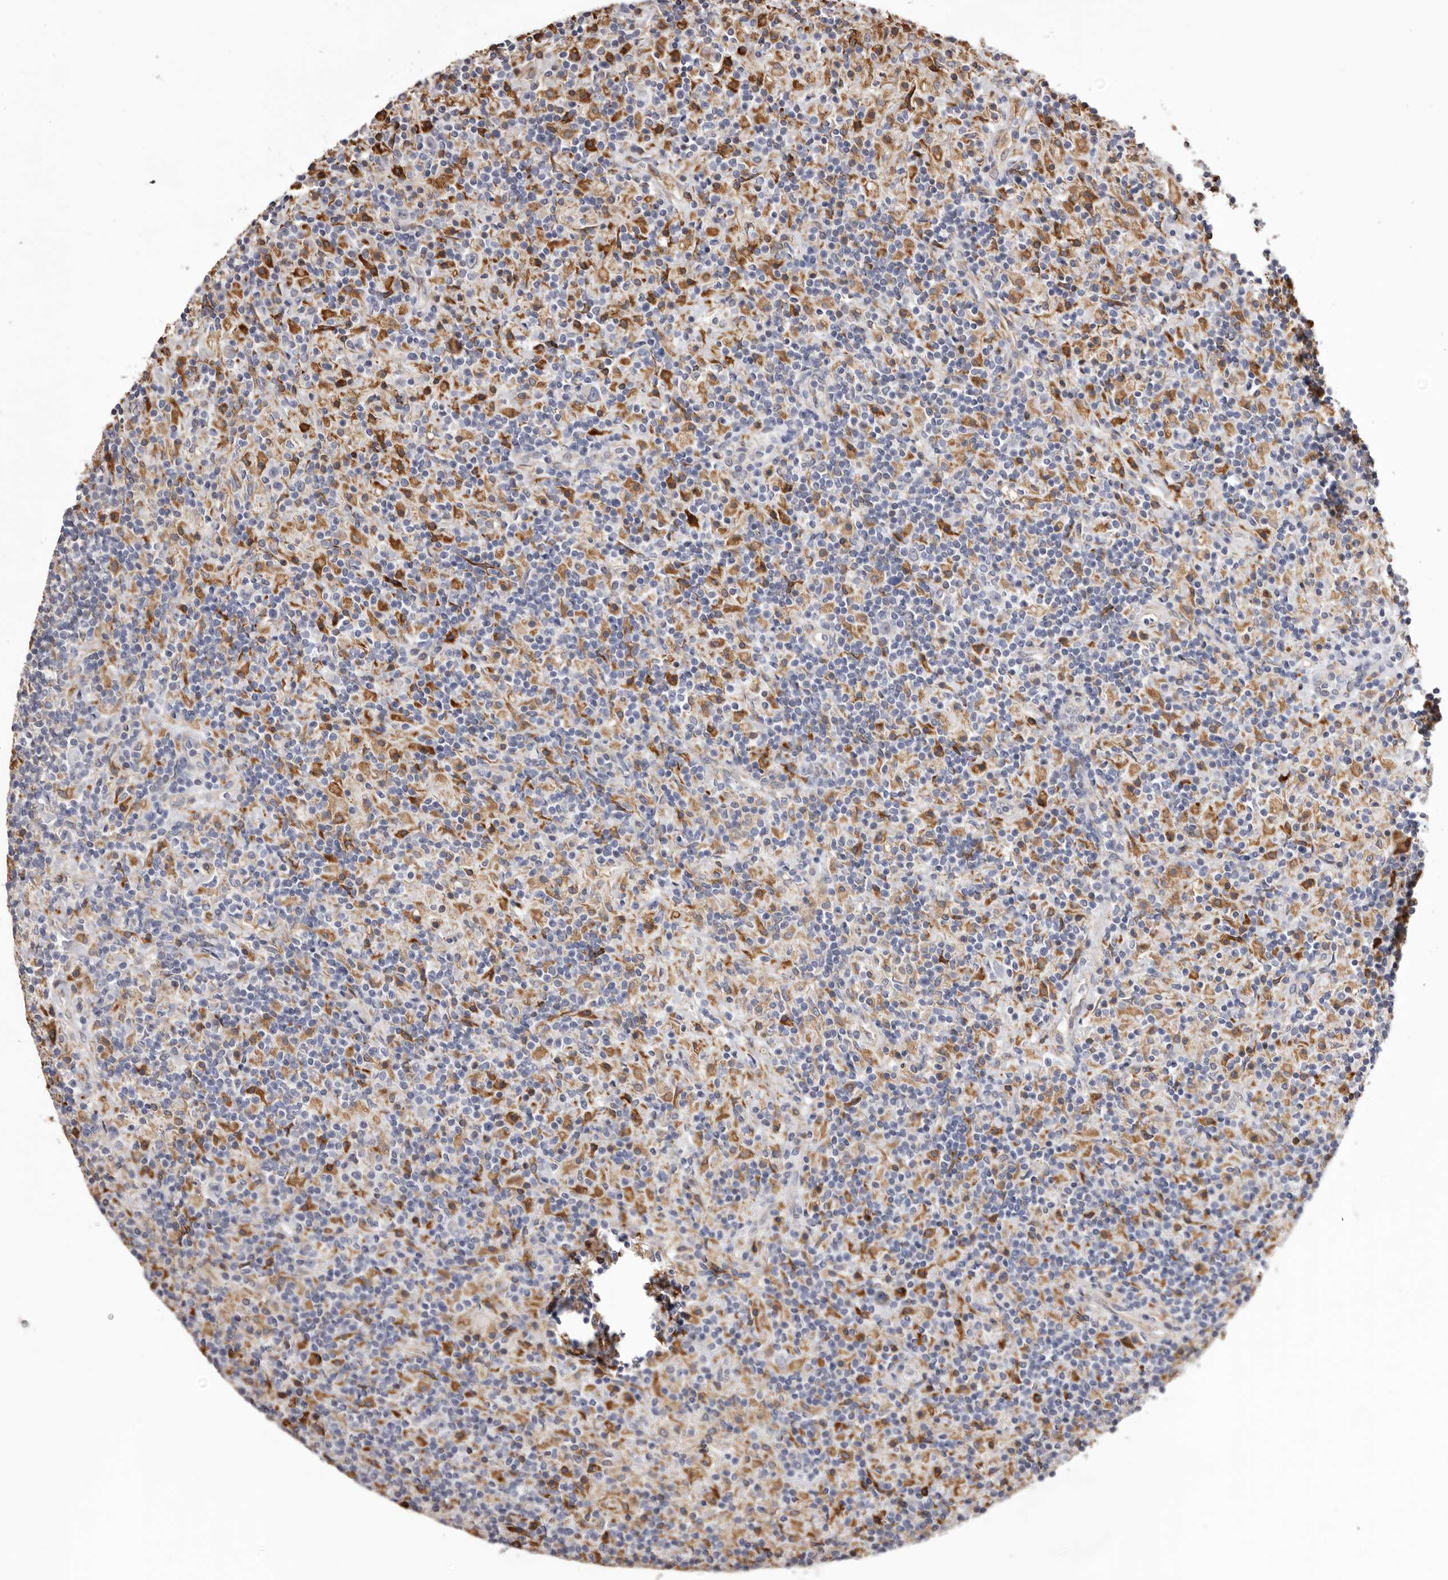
{"staining": {"intensity": "negative", "quantity": "none", "location": "none"}, "tissue": "lymphoma", "cell_type": "Tumor cells", "image_type": "cancer", "snomed": [{"axis": "morphology", "description": "Hodgkin's disease, NOS"}, {"axis": "topography", "description": "Lymph node"}], "caption": "Human lymphoma stained for a protein using immunohistochemistry demonstrates no positivity in tumor cells.", "gene": "PIGX", "patient": {"sex": "male", "age": 70}}